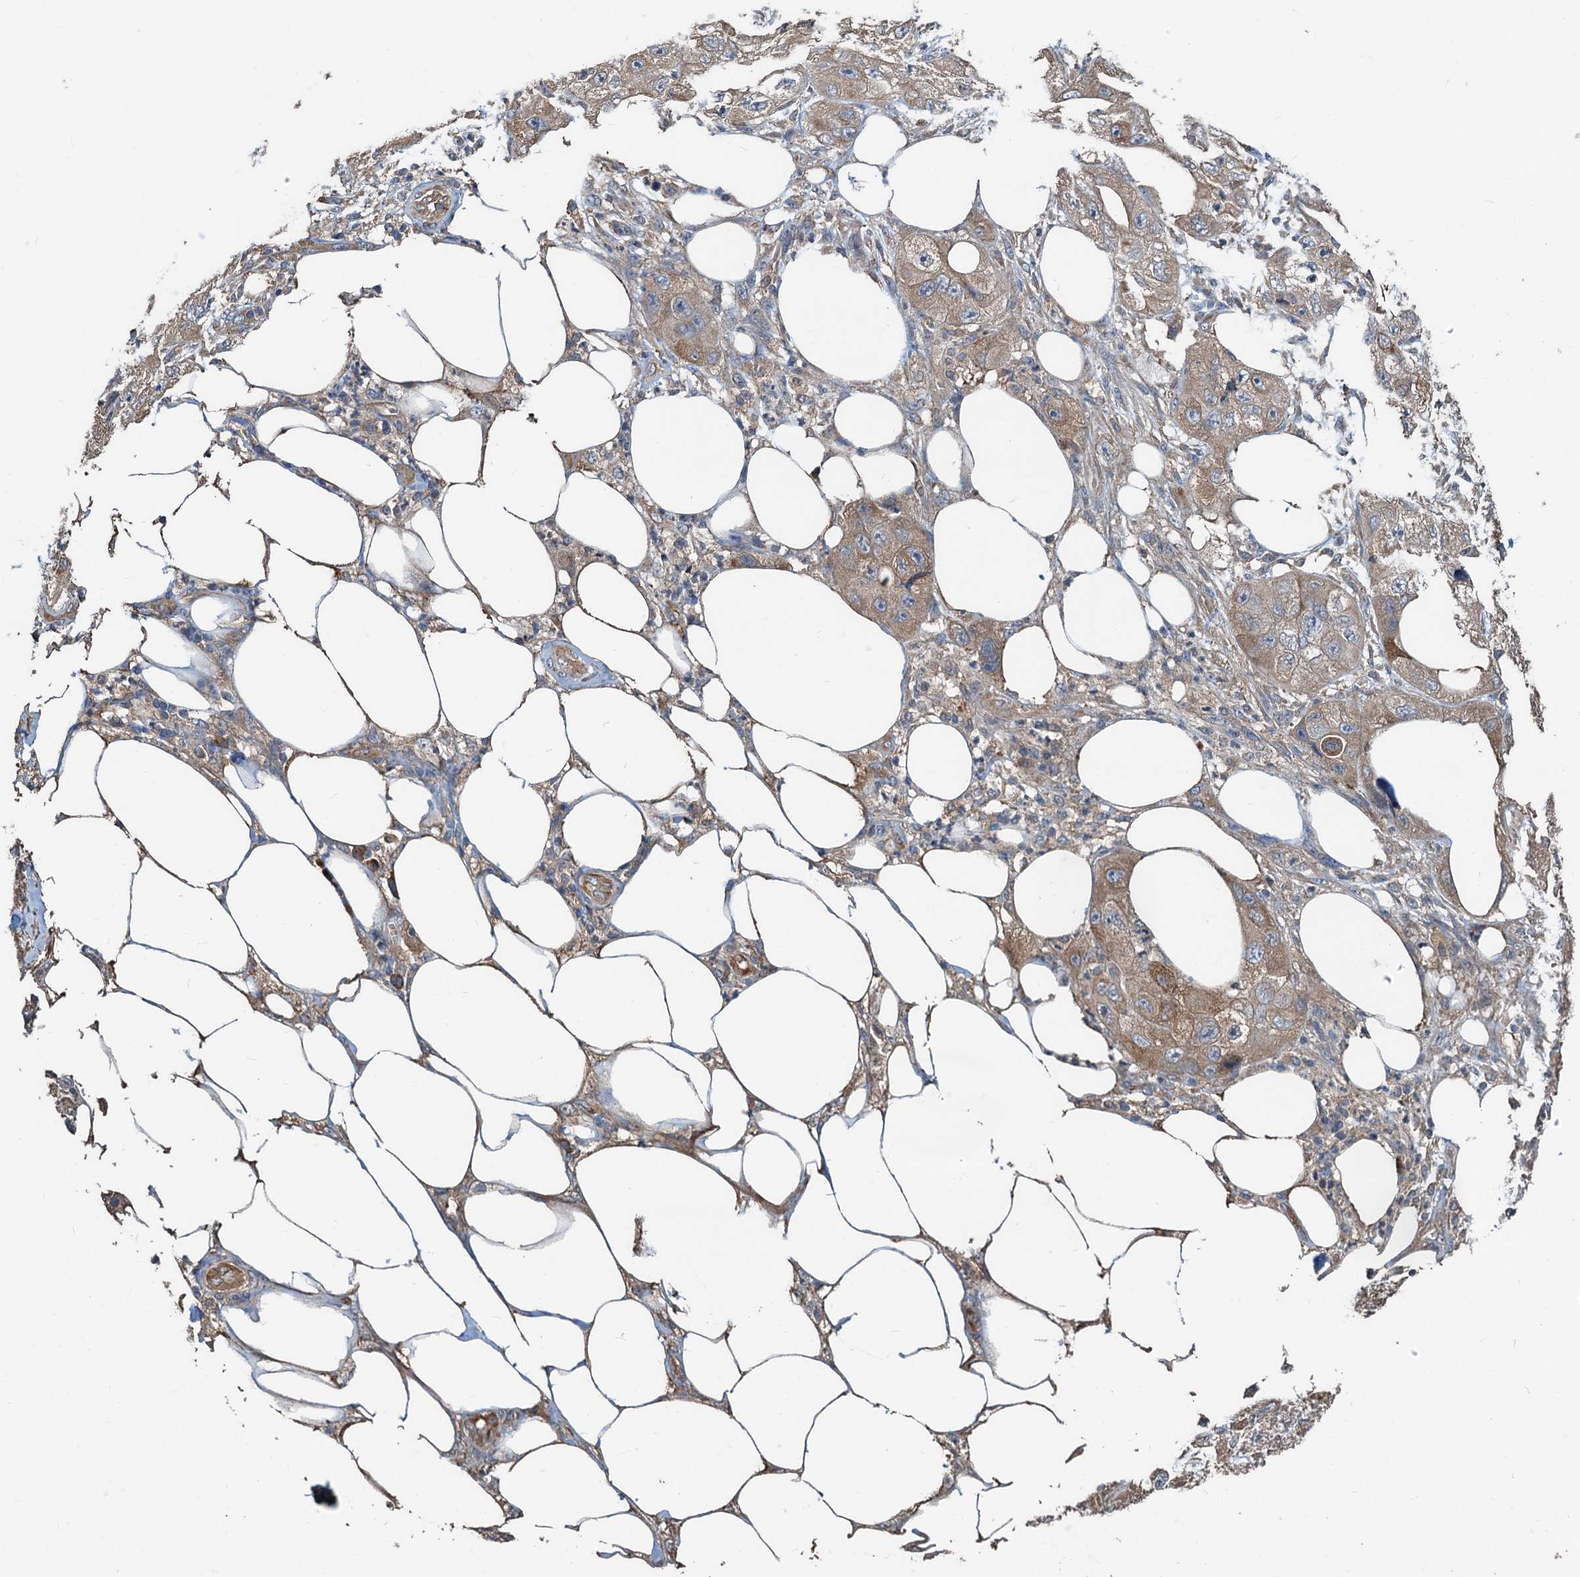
{"staining": {"intensity": "moderate", "quantity": "<25%", "location": "cytoplasmic/membranous"}, "tissue": "skin cancer", "cell_type": "Tumor cells", "image_type": "cancer", "snomed": [{"axis": "morphology", "description": "Squamous cell carcinoma, NOS"}, {"axis": "topography", "description": "Skin"}, {"axis": "topography", "description": "Subcutis"}], "caption": "Immunohistochemistry (IHC) micrograph of neoplastic tissue: human skin cancer stained using immunohistochemistry (IHC) demonstrates low levels of moderate protein expression localized specifically in the cytoplasmic/membranous of tumor cells, appearing as a cytoplasmic/membranous brown color.", "gene": "HYI", "patient": {"sex": "male", "age": 73}}